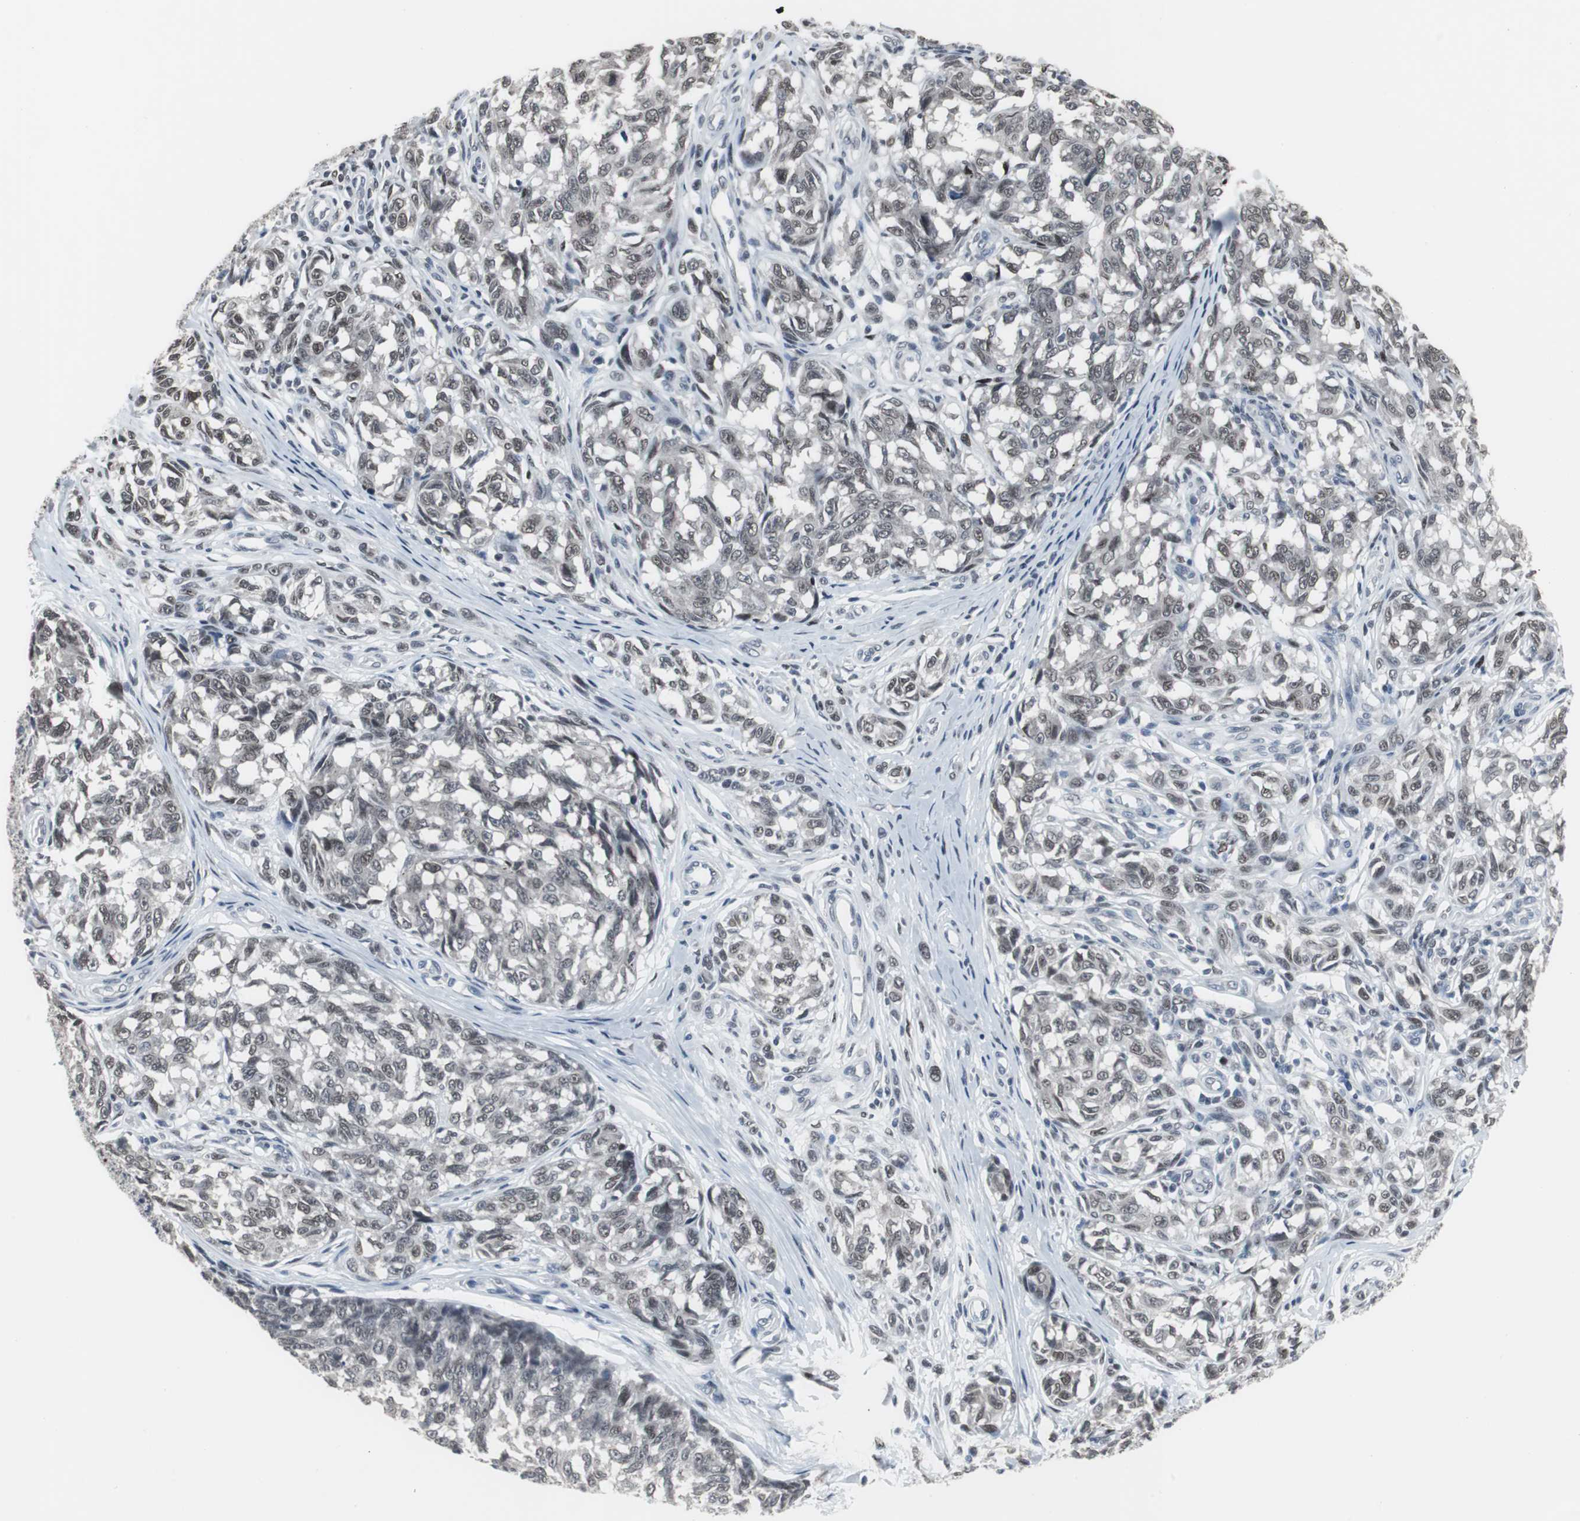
{"staining": {"intensity": "moderate", "quantity": ">75%", "location": "nuclear"}, "tissue": "melanoma", "cell_type": "Tumor cells", "image_type": "cancer", "snomed": [{"axis": "morphology", "description": "Malignant melanoma, NOS"}, {"axis": "topography", "description": "Skin"}], "caption": "A medium amount of moderate nuclear staining is identified in approximately >75% of tumor cells in malignant melanoma tissue.", "gene": "FOXP4", "patient": {"sex": "female", "age": 64}}